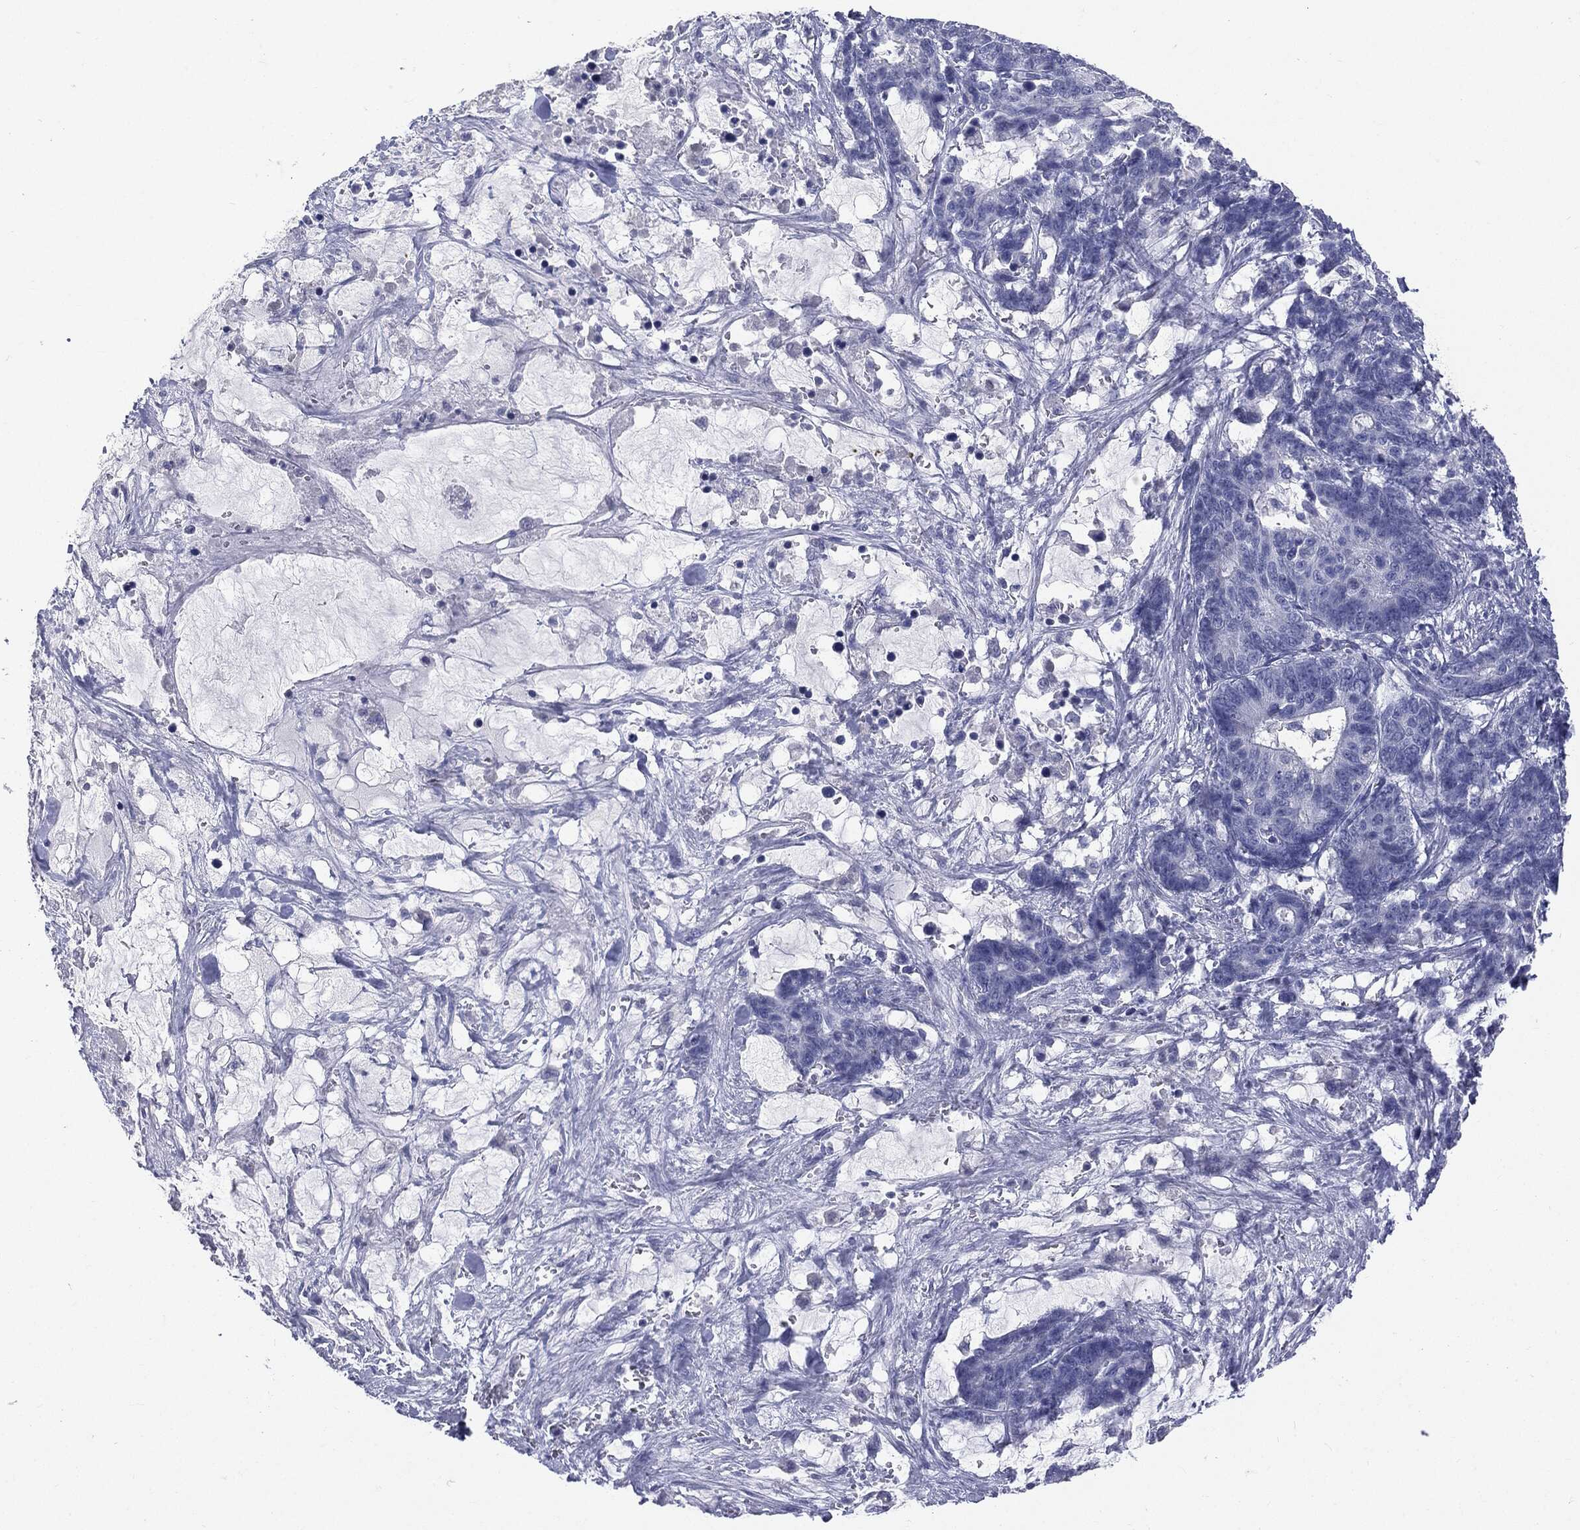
{"staining": {"intensity": "negative", "quantity": "none", "location": "none"}, "tissue": "stomach cancer", "cell_type": "Tumor cells", "image_type": "cancer", "snomed": [{"axis": "morphology", "description": "Normal tissue, NOS"}, {"axis": "morphology", "description": "Adenocarcinoma, NOS"}, {"axis": "topography", "description": "Stomach"}], "caption": "High magnification brightfield microscopy of stomach adenocarcinoma stained with DAB (brown) and counterstained with hematoxylin (blue): tumor cells show no significant positivity.", "gene": "TSHB", "patient": {"sex": "female", "age": 64}}